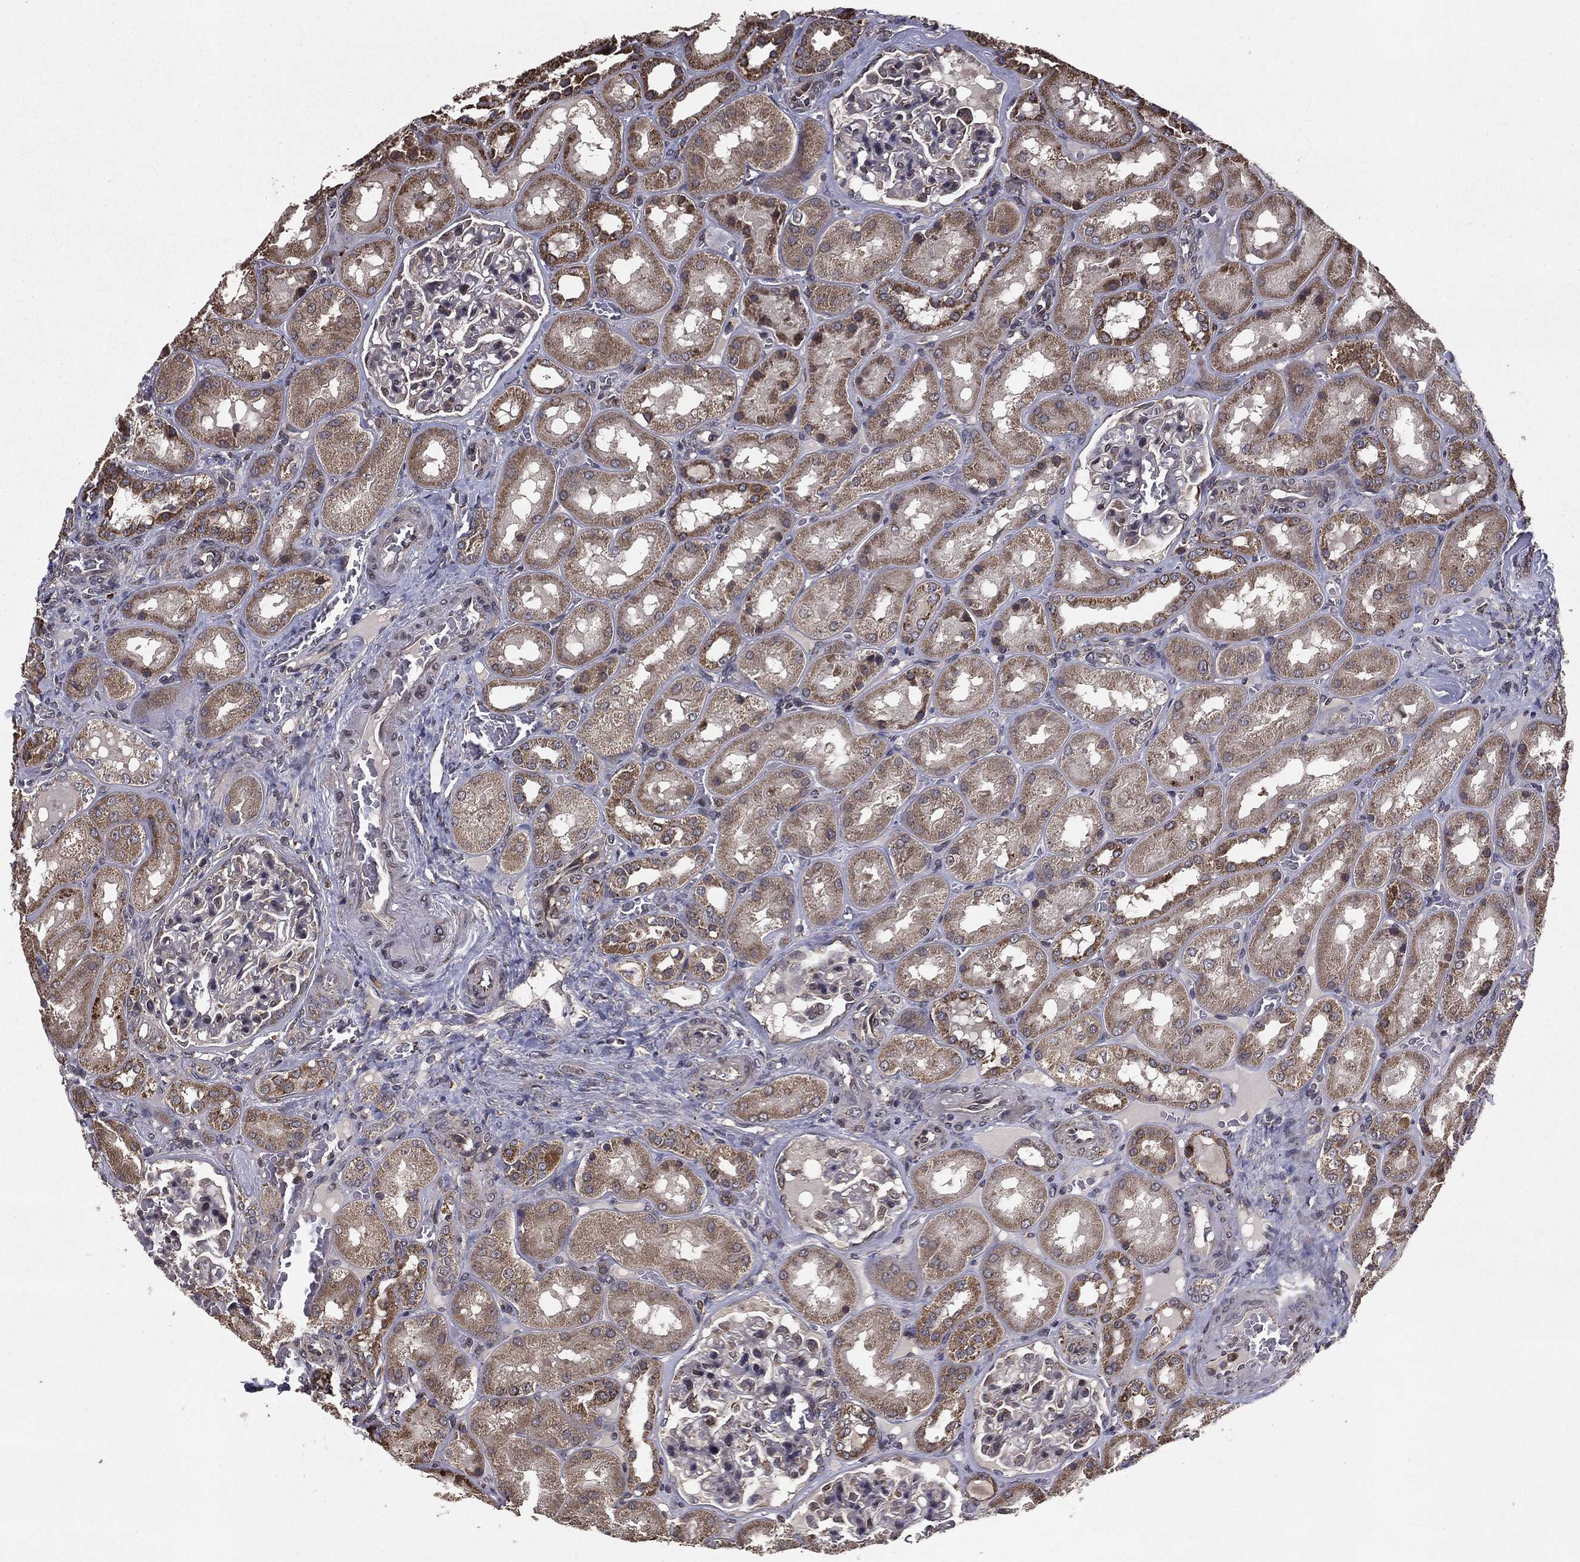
{"staining": {"intensity": "moderate", "quantity": "<25%", "location": "cytoplasmic/membranous"}, "tissue": "kidney", "cell_type": "Cells in glomeruli", "image_type": "normal", "snomed": [{"axis": "morphology", "description": "Normal tissue, NOS"}, {"axis": "topography", "description": "Kidney"}], "caption": "Approximately <25% of cells in glomeruli in unremarkable kidney demonstrate moderate cytoplasmic/membranous protein staining as visualized by brown immunohistochemical staining.", "gene": "HDAC5", "patient": {"sex": "male", "age": 73}}